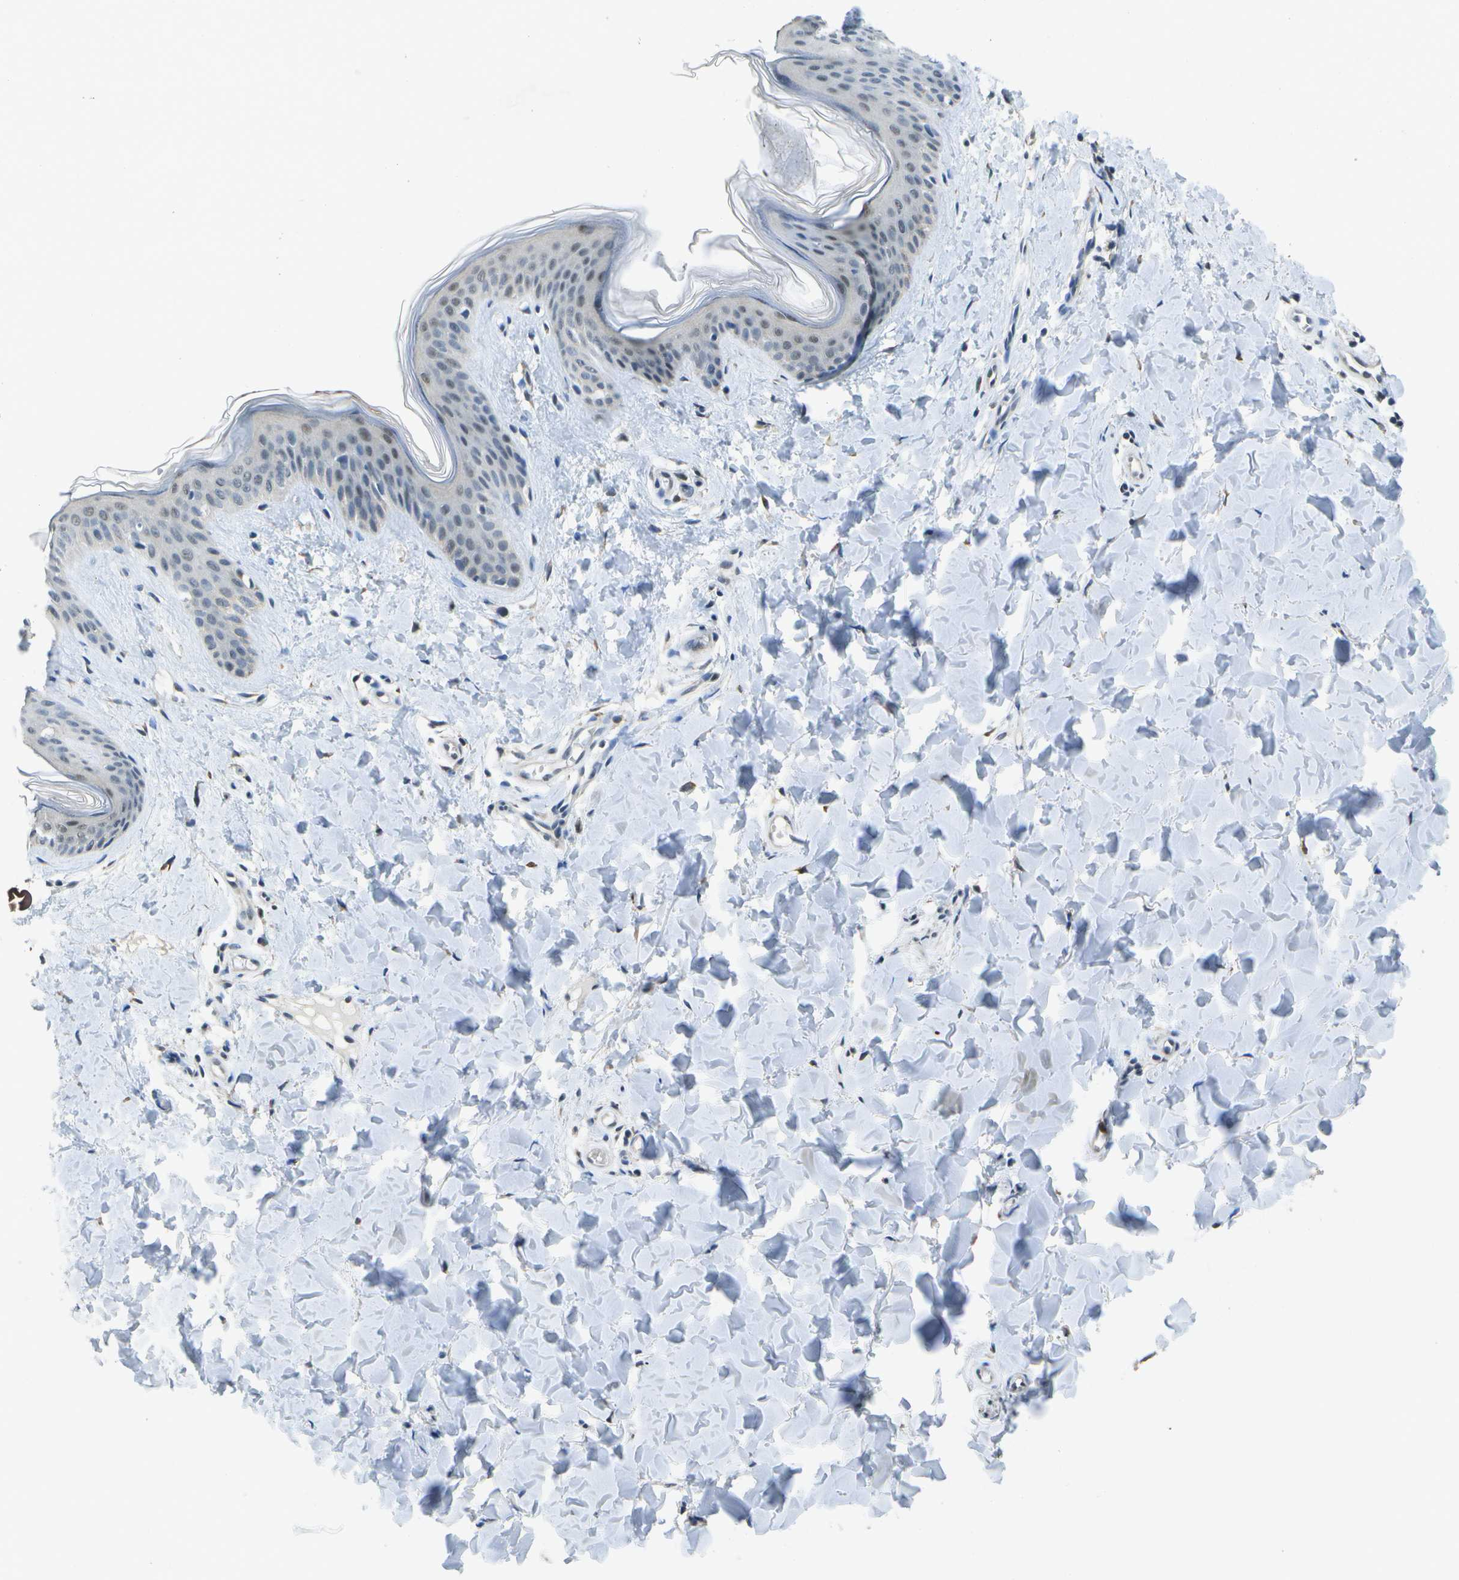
{"staining": {"intensity": "weak", "quantity": "25%-75%", "location": "cytoplasmic/membranous,nuclear"}, "tissue": "skin", "cell_type": "Fibroblasts", "image_type": "normal", "snomed": [{"axis": "morphology", "description": "Normal tissue, NOS"}, {"axis": "topography", "description": "Skin"}], "caption": "A brown stain labels weak cytoplasmic/membranous,nuclear staining of a protein in fibroblasts of unremarkable skin.", "gene": "DSE", "patient": {"sex": "female", "age": 17}}